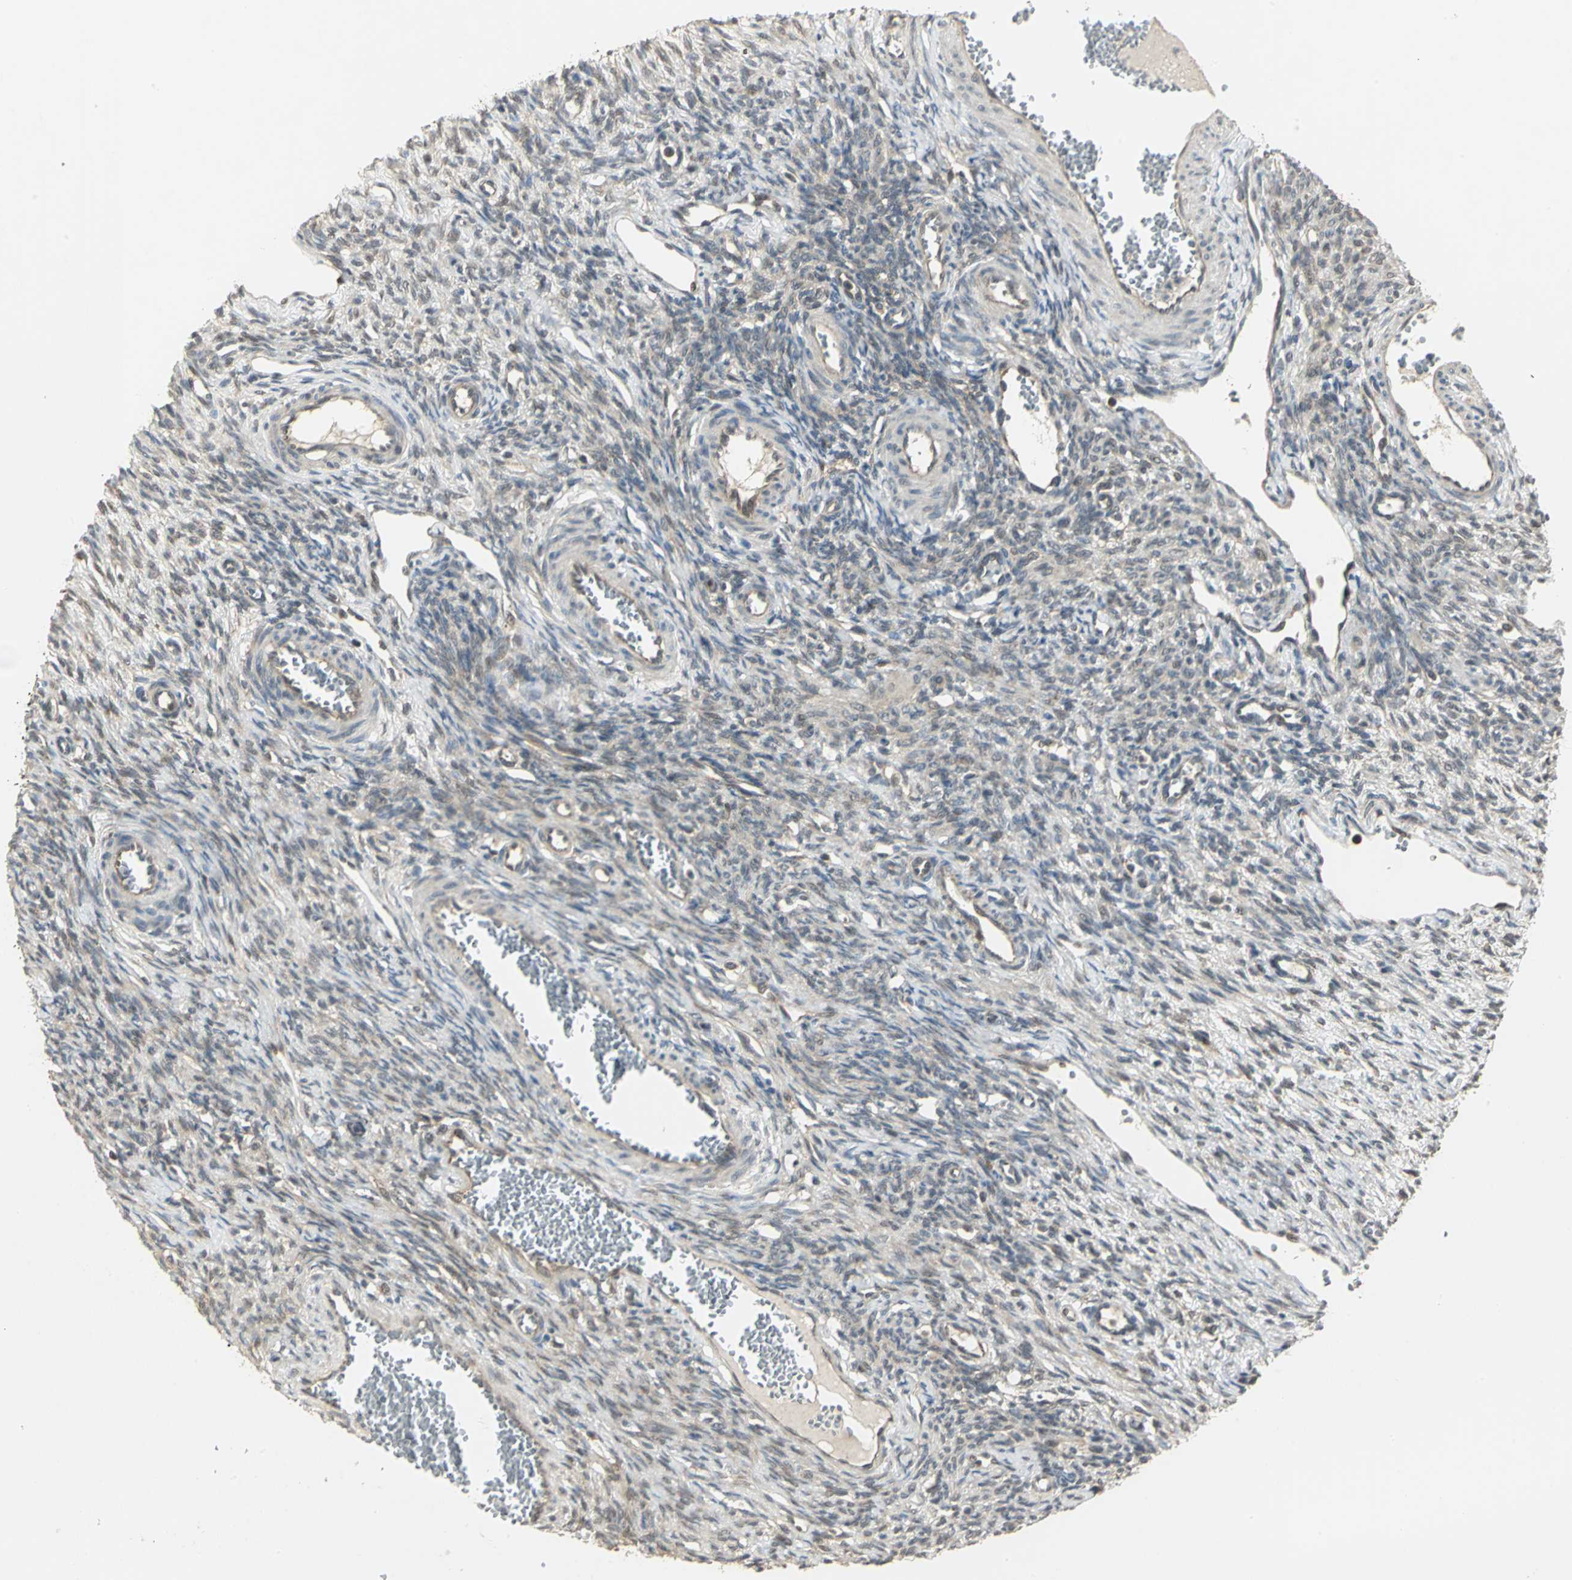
{"staining": {"intensity": "weak", "quantity": "25%-75%", "location": "cytoplasmic/membranous"}, "tissue": "ovary", "cell_type": "Ovarian stroma cells", "image_type": "normal", "snomed": [{"axis": "morphology", "description": "Normal tissue, NOS"}, {"axis": "topography", "description": "Ovary"}], "caption": "Ovary stained with a brown dye reveals weak cytoplasmic/membranous positive staining in about 25%-75% of ovarian stroma cells.", "gene": "PSMC4", "patient": {"sex": "female", "age": 33}}